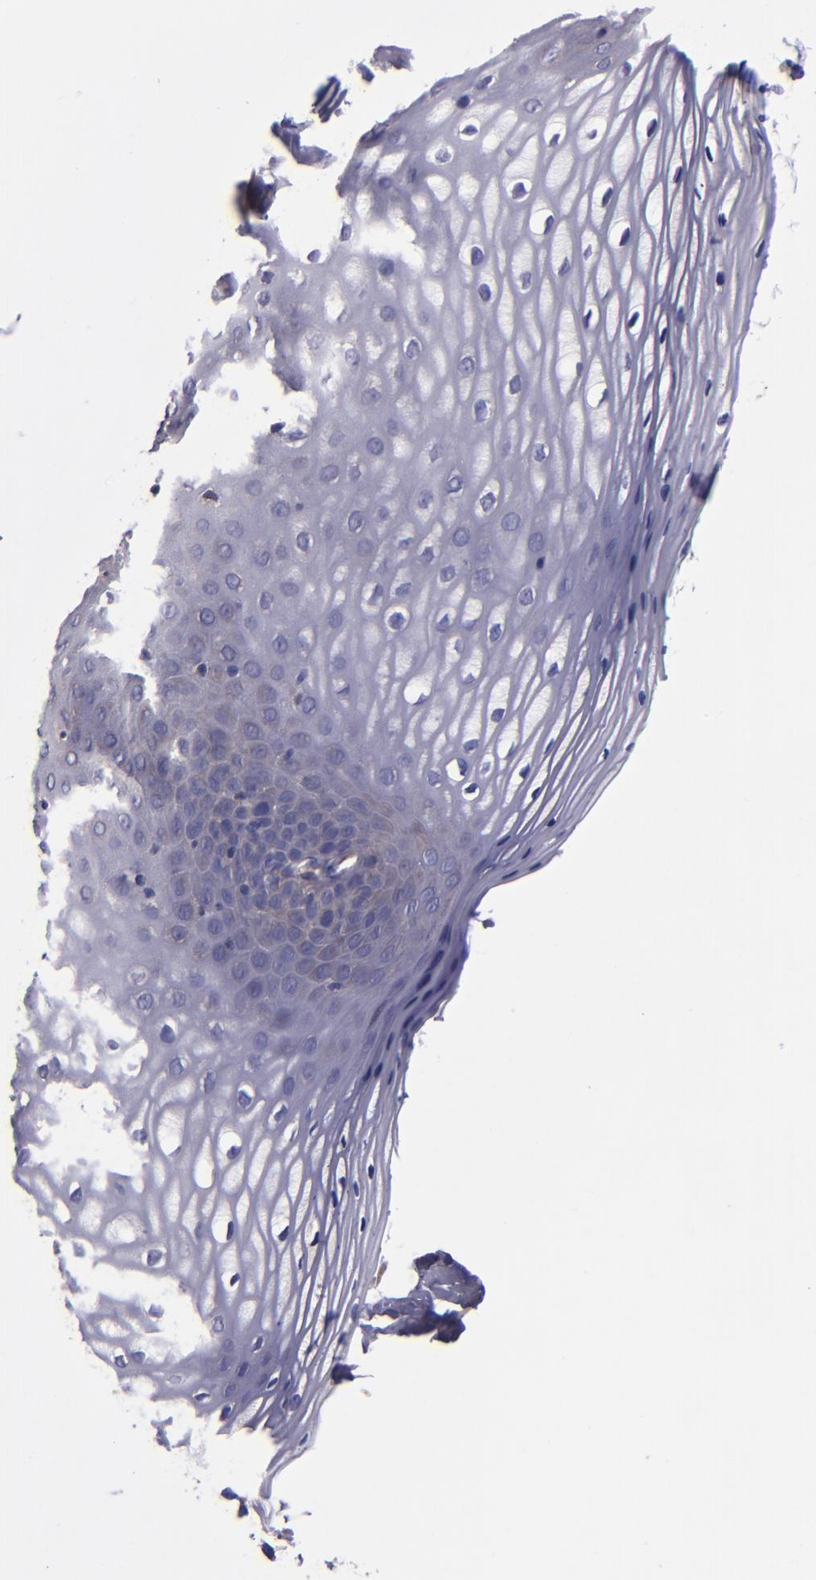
{"staining": {"intensity": "negative", "quantity": "none", "location": "none"}, "tissue": "vagina", "cell_type": "Squamous epithelial cells", "image_type": "normal", "snomed": [{"axis": "morphology", "description": "Normal tissue, NOS"}, {"axis": "topography", "description": "Vagina"}], "caption": "IHC micrograph of normal vagina: vagina stained with DAB reveals no significant protein positivity in squamous epithelial cells.", "gene": "CARS1", "patient": {"sex": "female", "age": 55}}